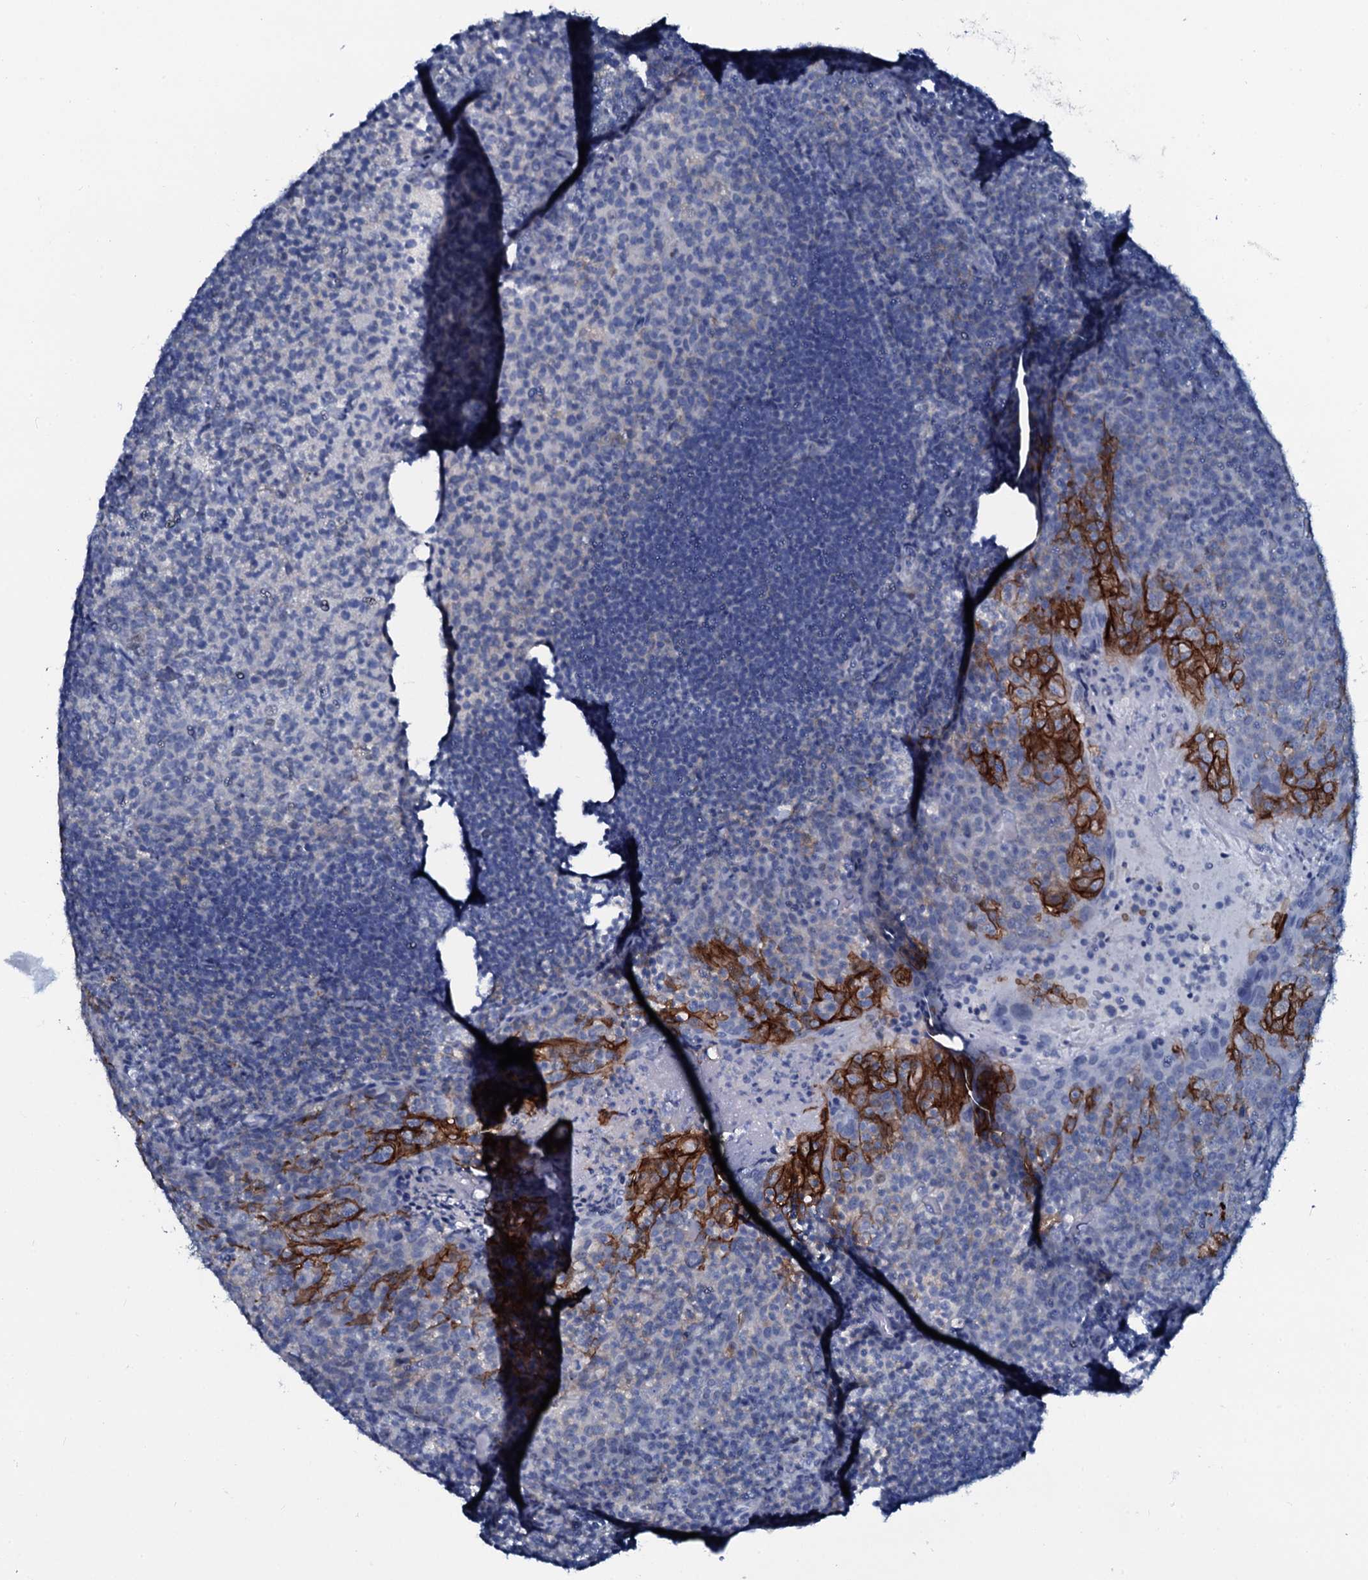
{"staining": {"intensity": "negative", "quantity": "none", "location": "none"}, "tissue": "tonsil", "cell_type": "Germinal center cells", "image_type": "normal", "snomed": [{"axis": "morphology", "description": "Normal tissue, NOS"}, {"axis": "topography", "description": "Tonsil"}], "caption": "An immunohistochemistry image of benign tonsil is shown. There is no staining in germinal center cells of tonsil.", "gene": "SLC4A7", "patient": {"sex": "female", "age": 10}}